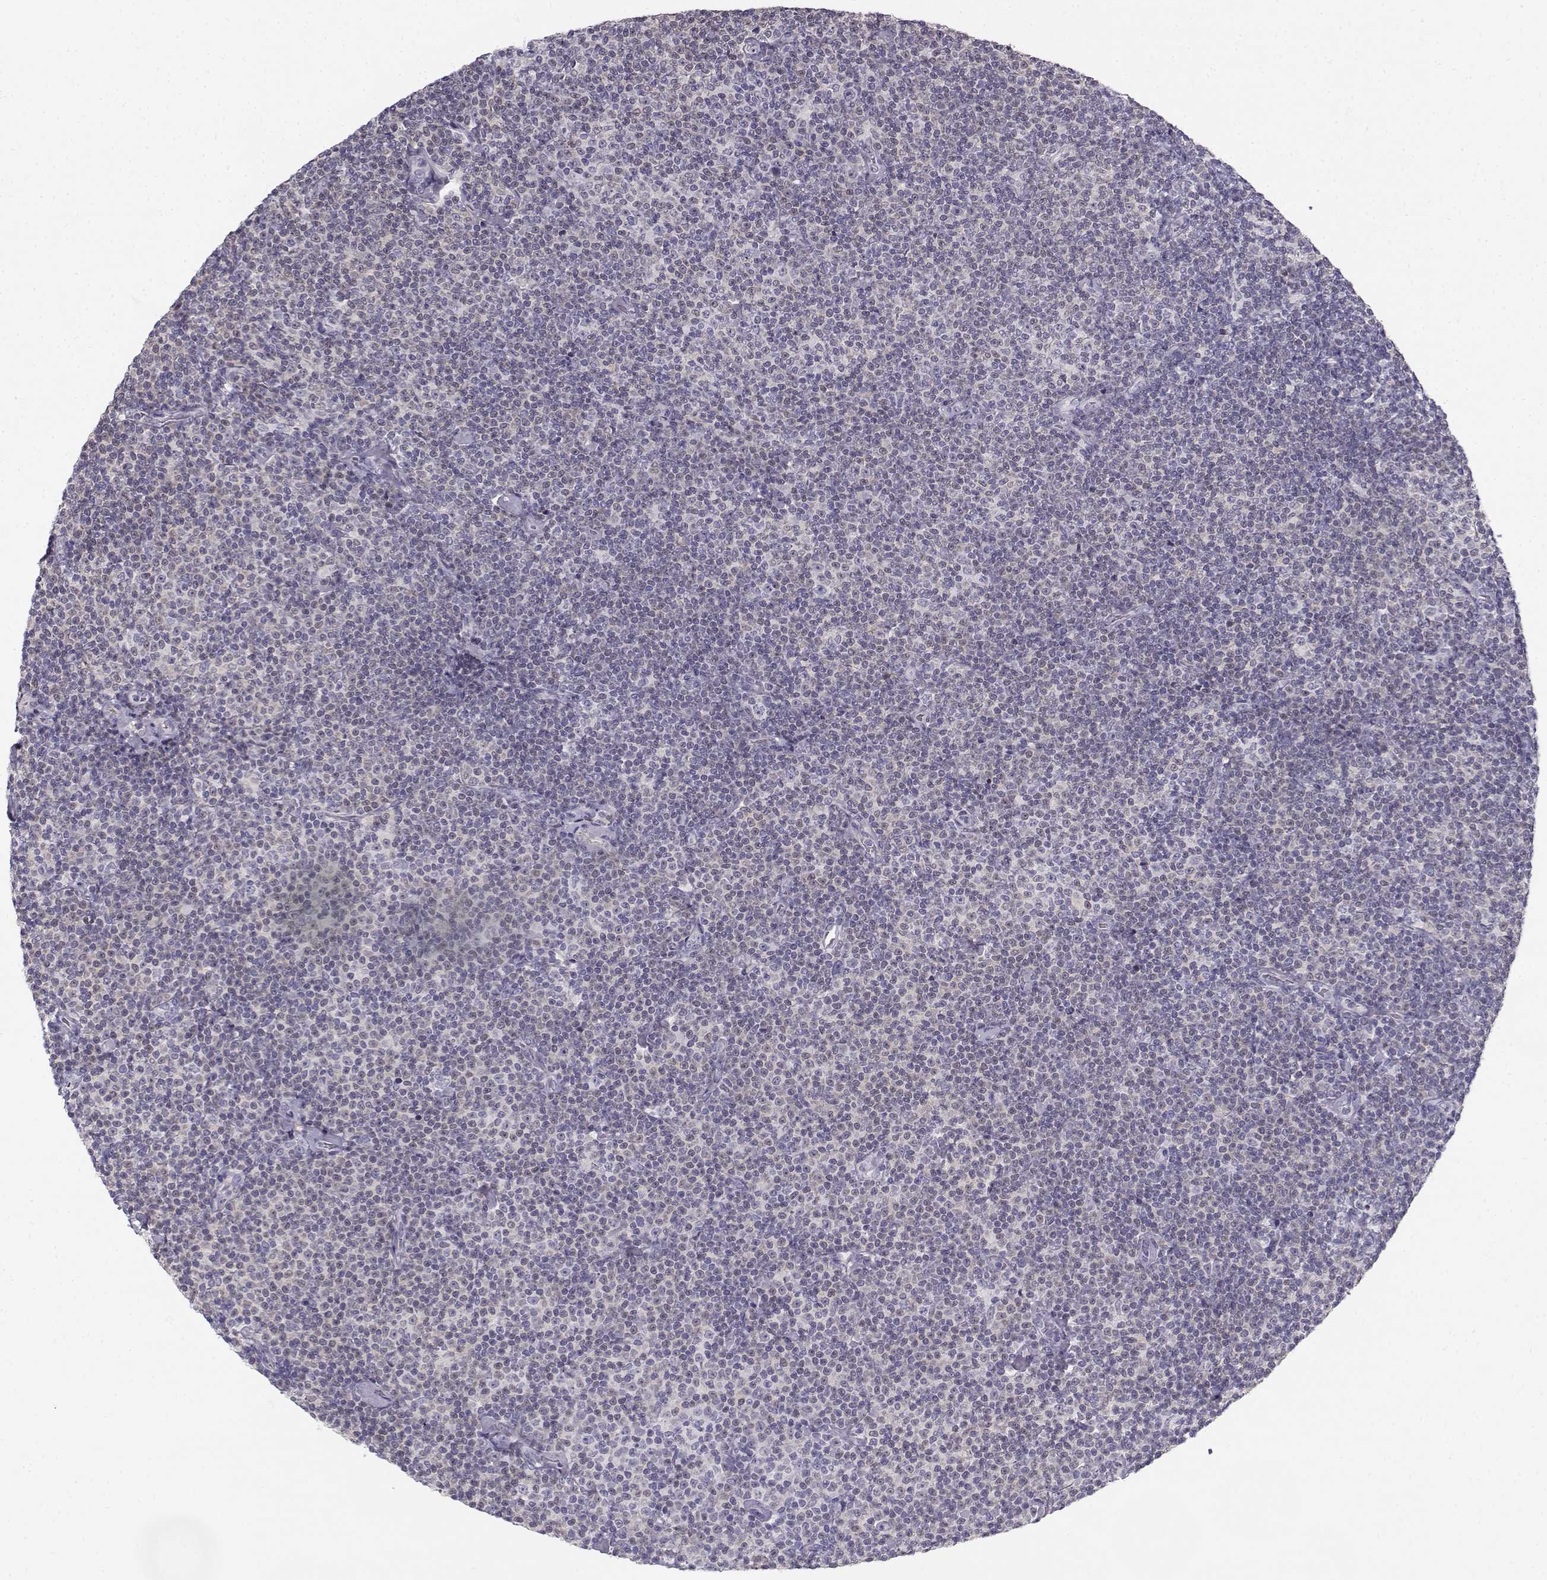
{"staining": {"intensity": "negative", "quantity": "none", "location": "none"}, "tissue": "lymphoma", "cell_type": "Tumor cells", "image_type": "cancer", "snomed": [{"axis": "morphology", "description": "Malignant lymphoma, non-Hodgkin's type, Low grade"}, {"axis": "topography", "description": "Lymph node"}], "caption": "The IHC micrograph has no significant staining in tumor cells of malignant lymphoma, non-Hodgkin's type (low-grade) tissue.", "gene": "DDX25", "patient": {"sex": "male", "age": 81}}